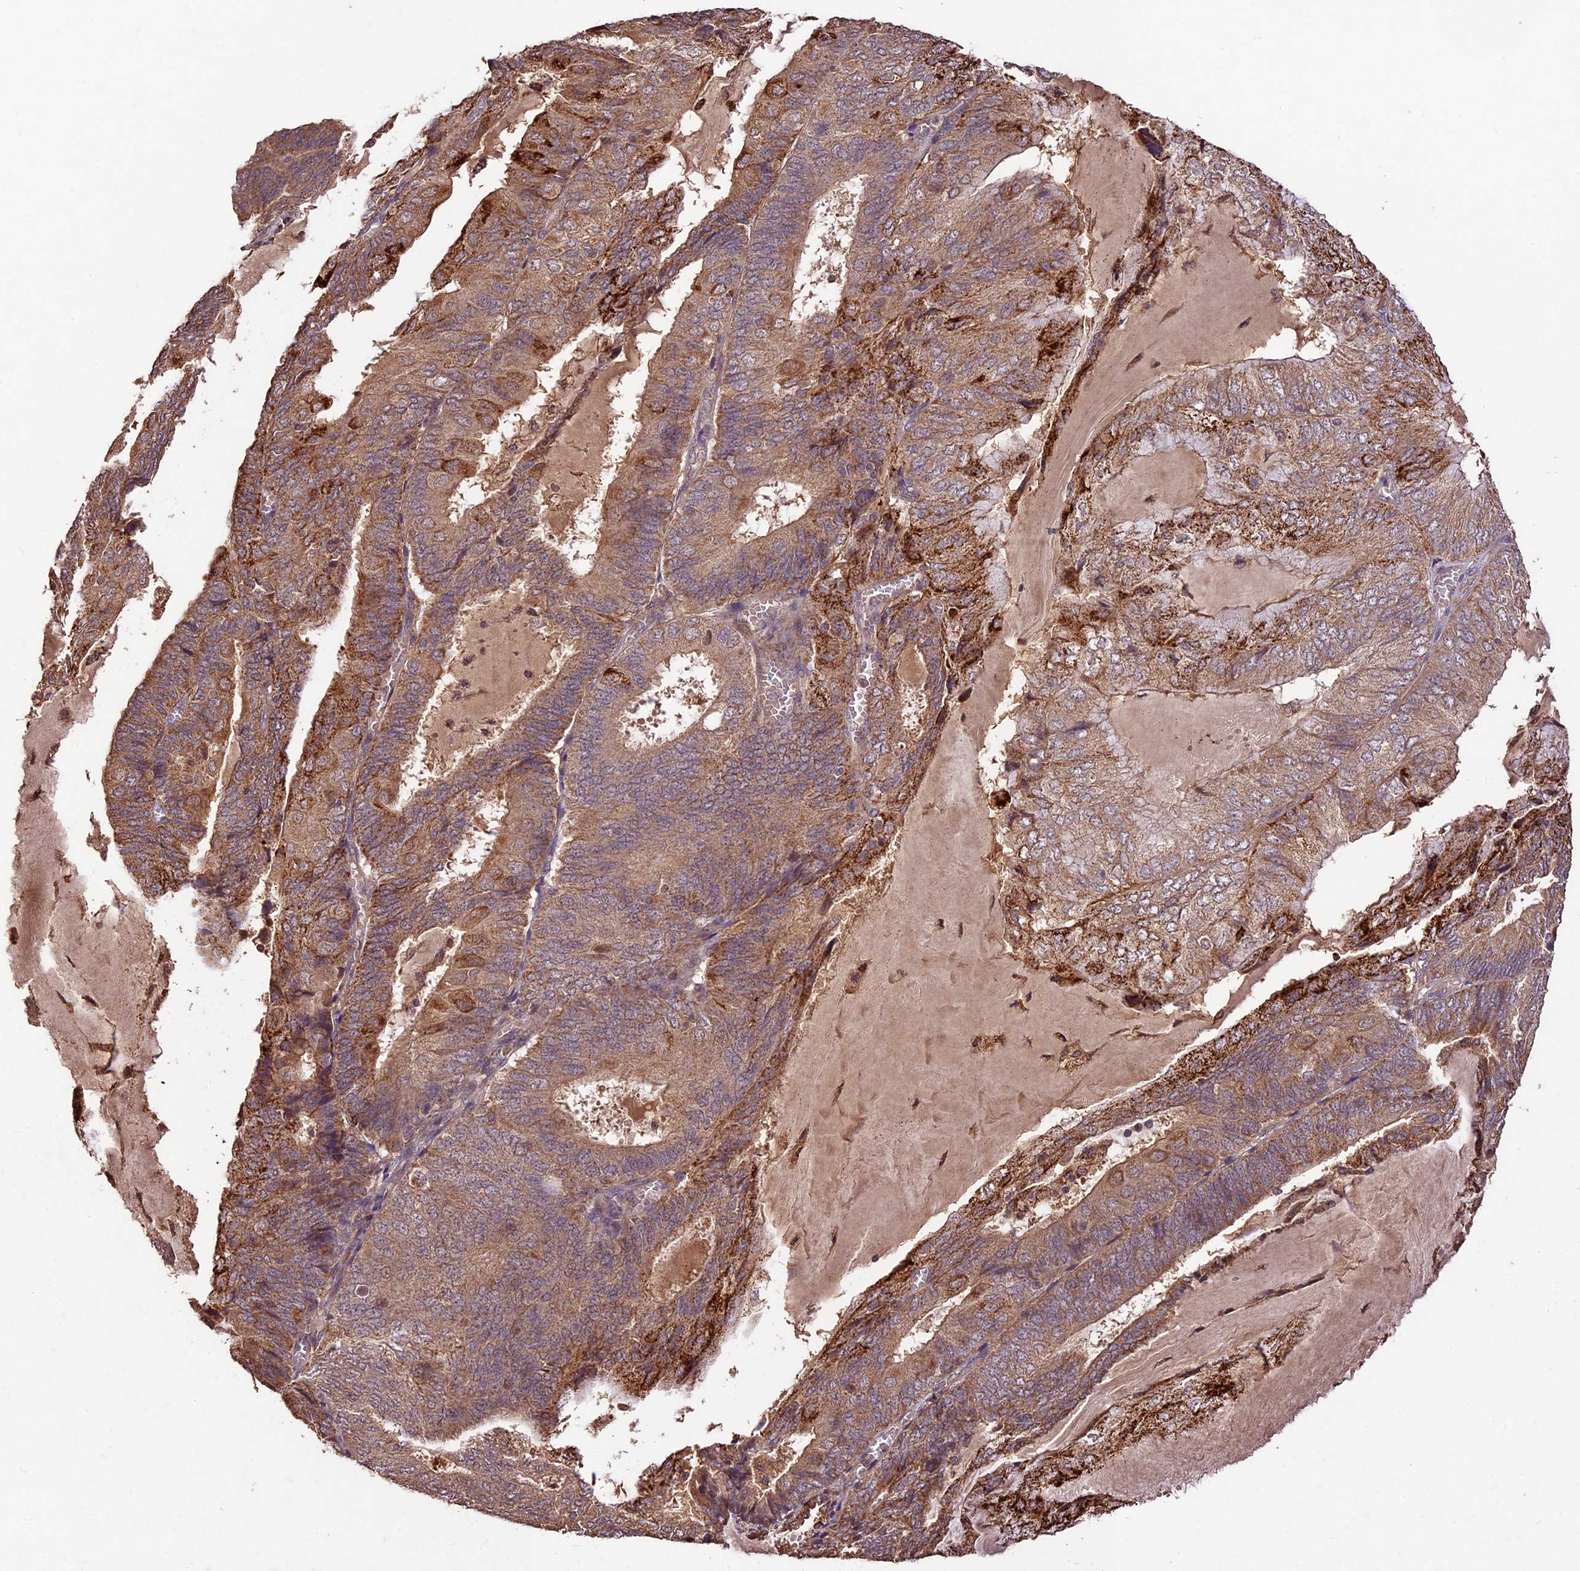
{"staining": {"intensity": "moderate", "quantity": ">75%", "location": "cytoplasmic/membranous"}, "tissue": "endometrial cancer", "cell_type": "Tumor cells", "image_type": "cancer", "snomed": [{"axis": "morphology", "description": "Adenocarcinoma, NOS"}, {"axis": "topography", "description": "Endometrium"}], "caption": "Immunohistochemical staining of adenocarcinoma (endometrial) demonstrates medium levels of moderate cytoplasmic/membranous protein expression in approximately >75% of tumor cells.", "gene": "CRLF1", "patient": {"sex": "female", "age": 81}}